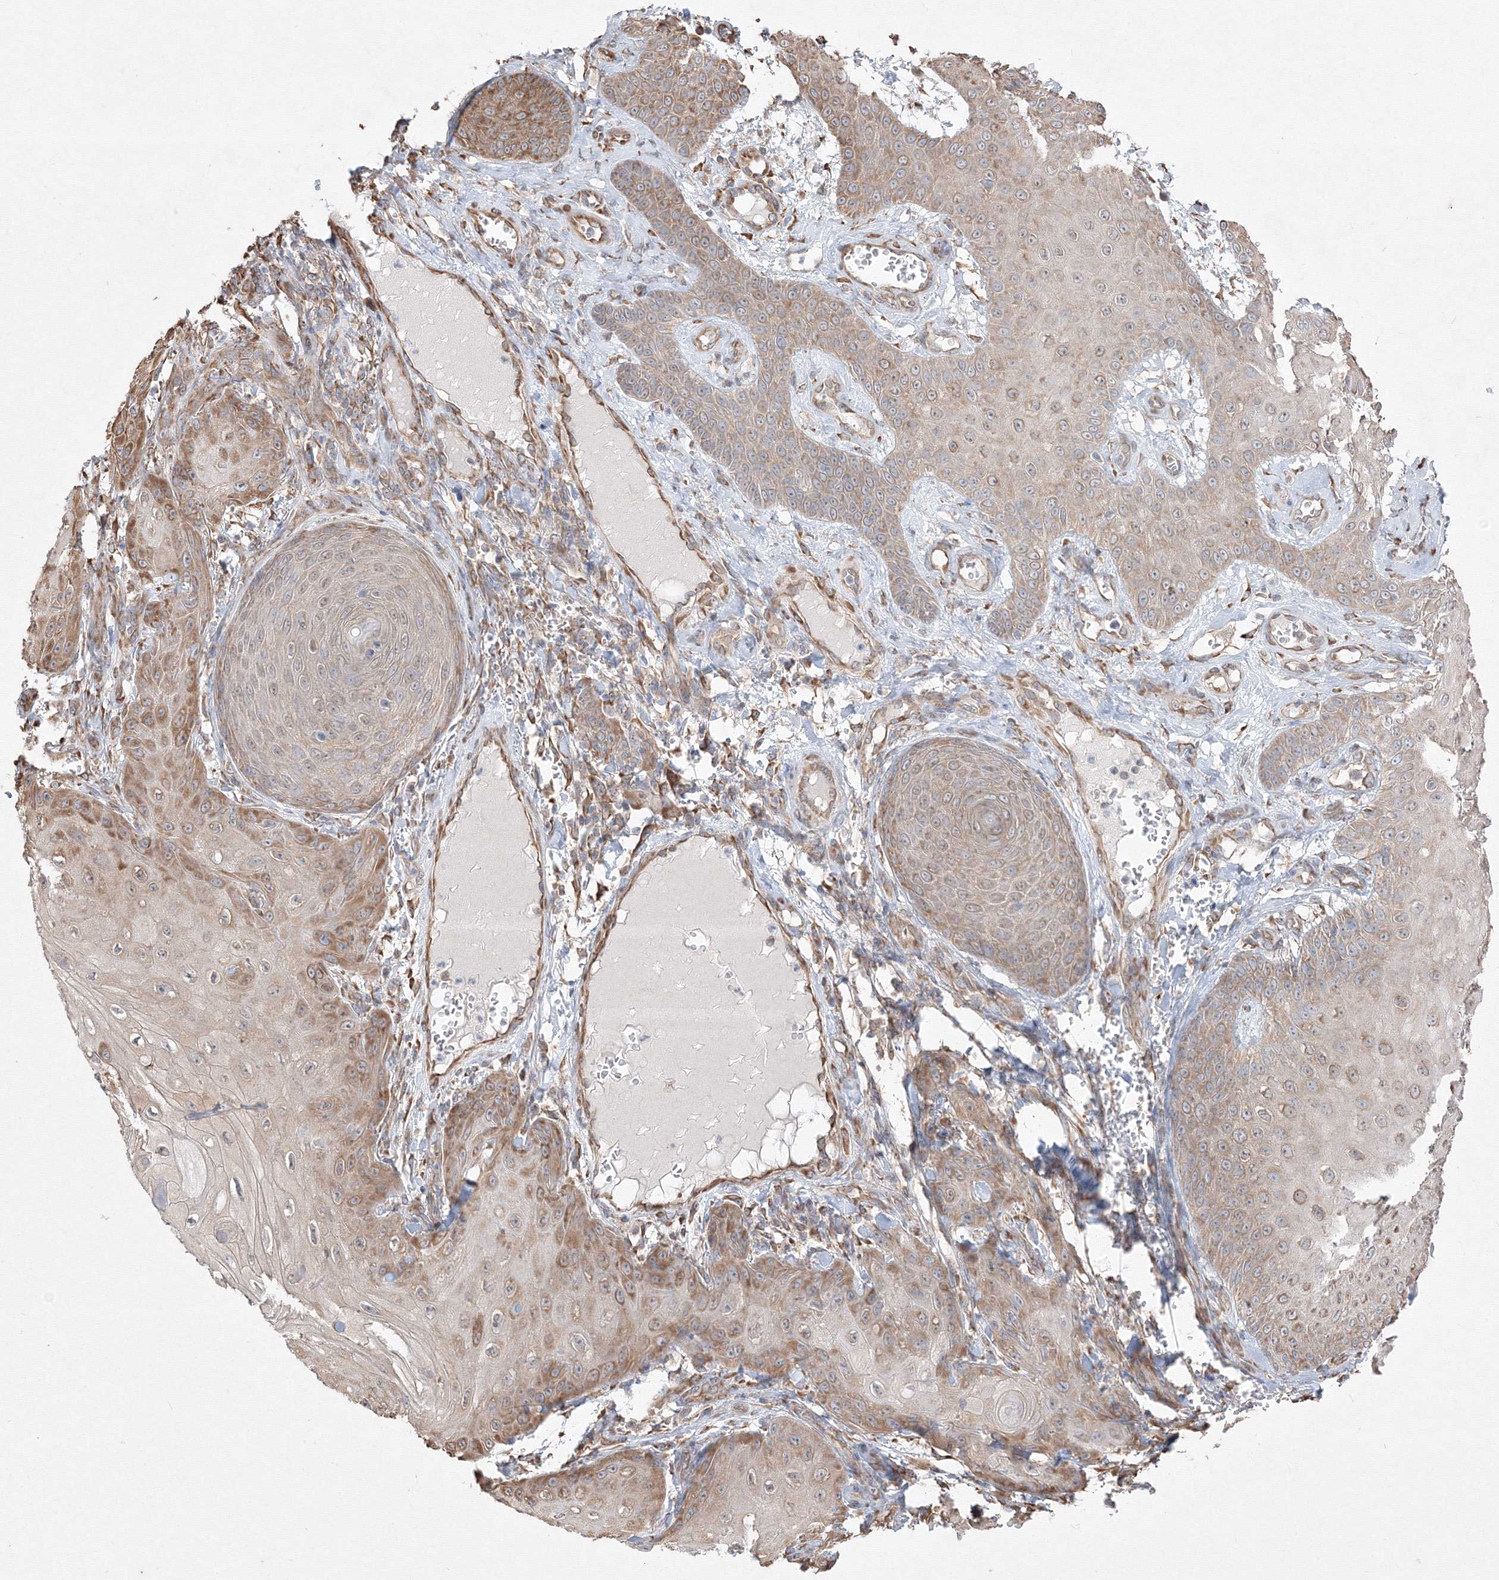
{"staining": {"intensity": "moderate", "quantity": "25%-75%", "location": "cytoplasmic/membranous"}, "tissue": "skin cancer", "cell_type": "Tumor cells", "image_type": "cancer", "snomed": [{"axis": "morphology", "description": "Squamous cell carcinoma, NOS"}, {"axis": "topography", "description": "Skin"}], "caption": "Immunohistochemical staining of skin cancer demonstrates medium levels of moderate cytoplasmic/membranous positivity in approximately 25%-75% of tumor cells.", "gene": "FBXL8", "patient": {"sex": "male", "age": 74}}